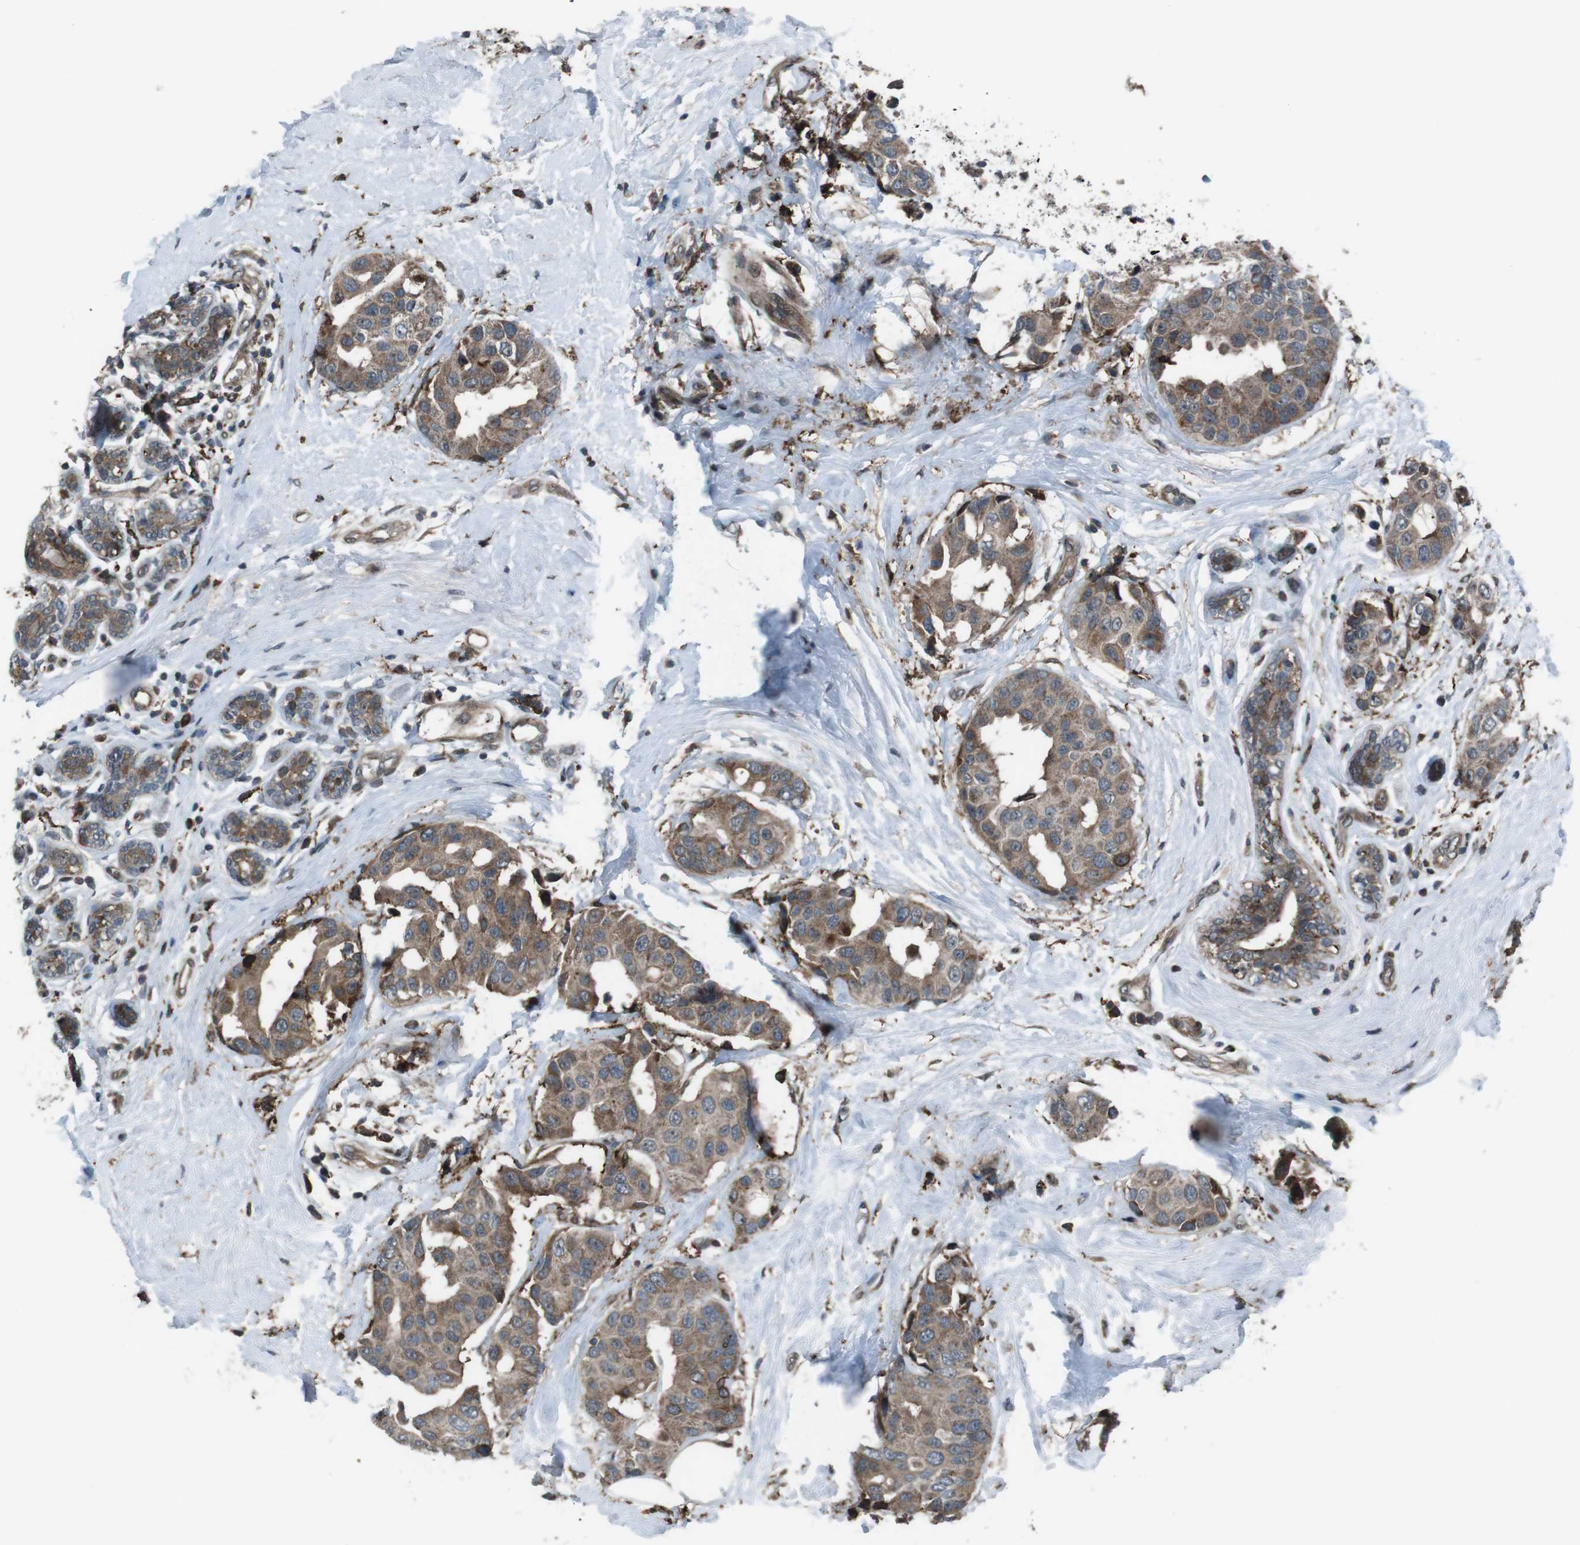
{"staining": {"intensity": "moderate", "quantity": ">75%", "location": "cytoplasmic/membranous"}, "tissue": "breast cancer", "cell_type": "Tumor cells", "image_type": "cancer", "snomed": [{"axis": "morphology", "description": "Normal tissue, NOS"}, {"axis": "morphology", "description": "Duct carcinoma"}, {"axis": "topography", "description": "Breast"}], "caption": "Immunohistochemistry (IHC) histopathology image of breast cancer stained for a protein (brown), which exhibits medium levels of moderate cytoplasmic/membranous staining in approximately >75% of tumor cells.", "gene": "GDF10", "patient": {"sex": "female", "age": 39}}